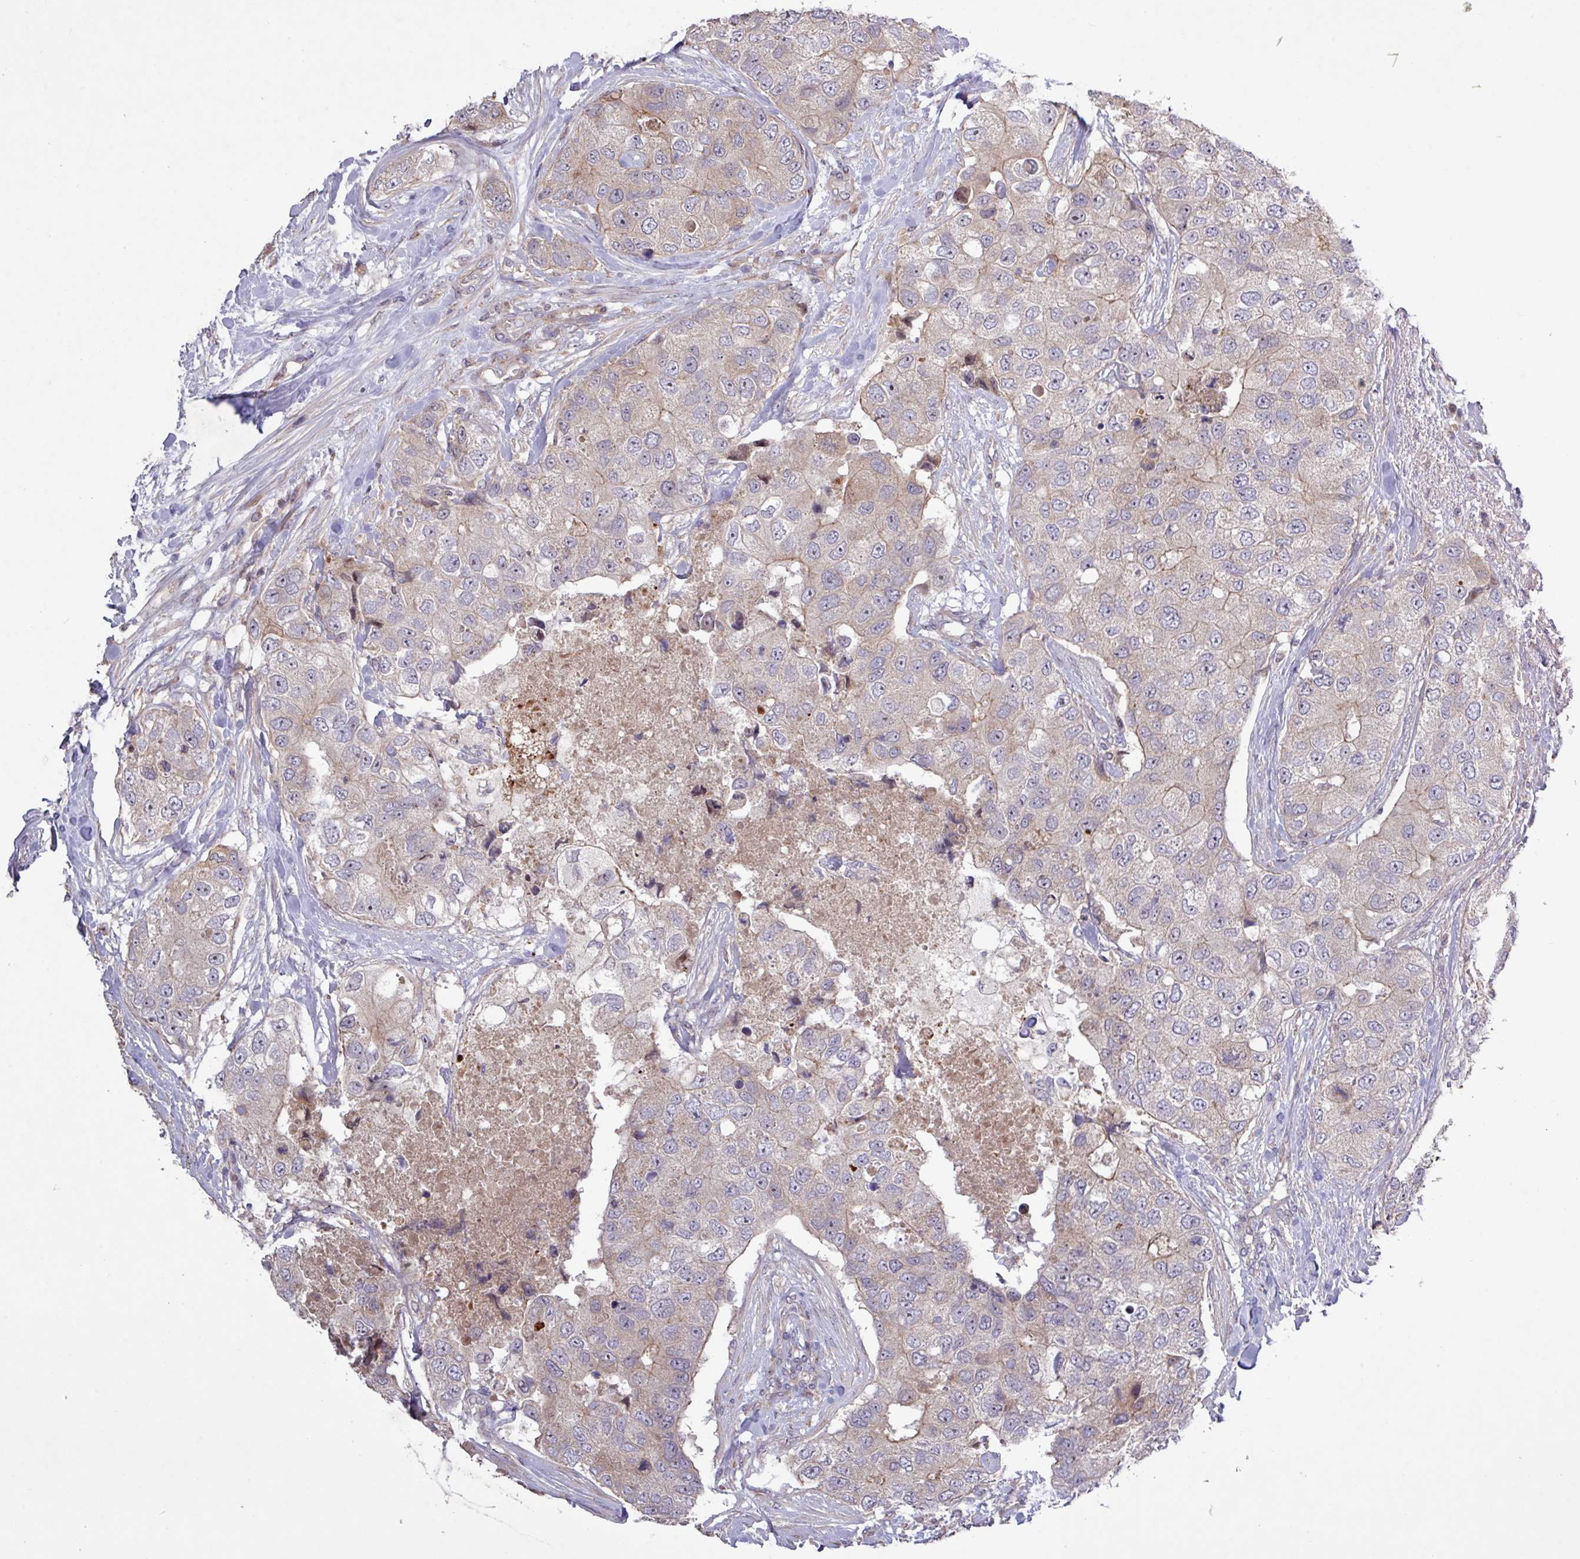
{"staining": {"intensity": "weak", "quantity": "<25%", "location": "cytoplasmic/membranous"}, "tissue": "breast cancer", "cell_type": "Tumor cells", "image_type": "cancer", "snomed": [{"axis": "morphology", "description": "Duct carcinoma"}, {"axis": "topography", "description": "Breast"}], "caption": "Protein analysis of breast cancer (intraductal carcinoma) displays no significant positivity in tumor cells.", "gene": "TNFSF12", "patient": {"sex": "female", "age": 62}}